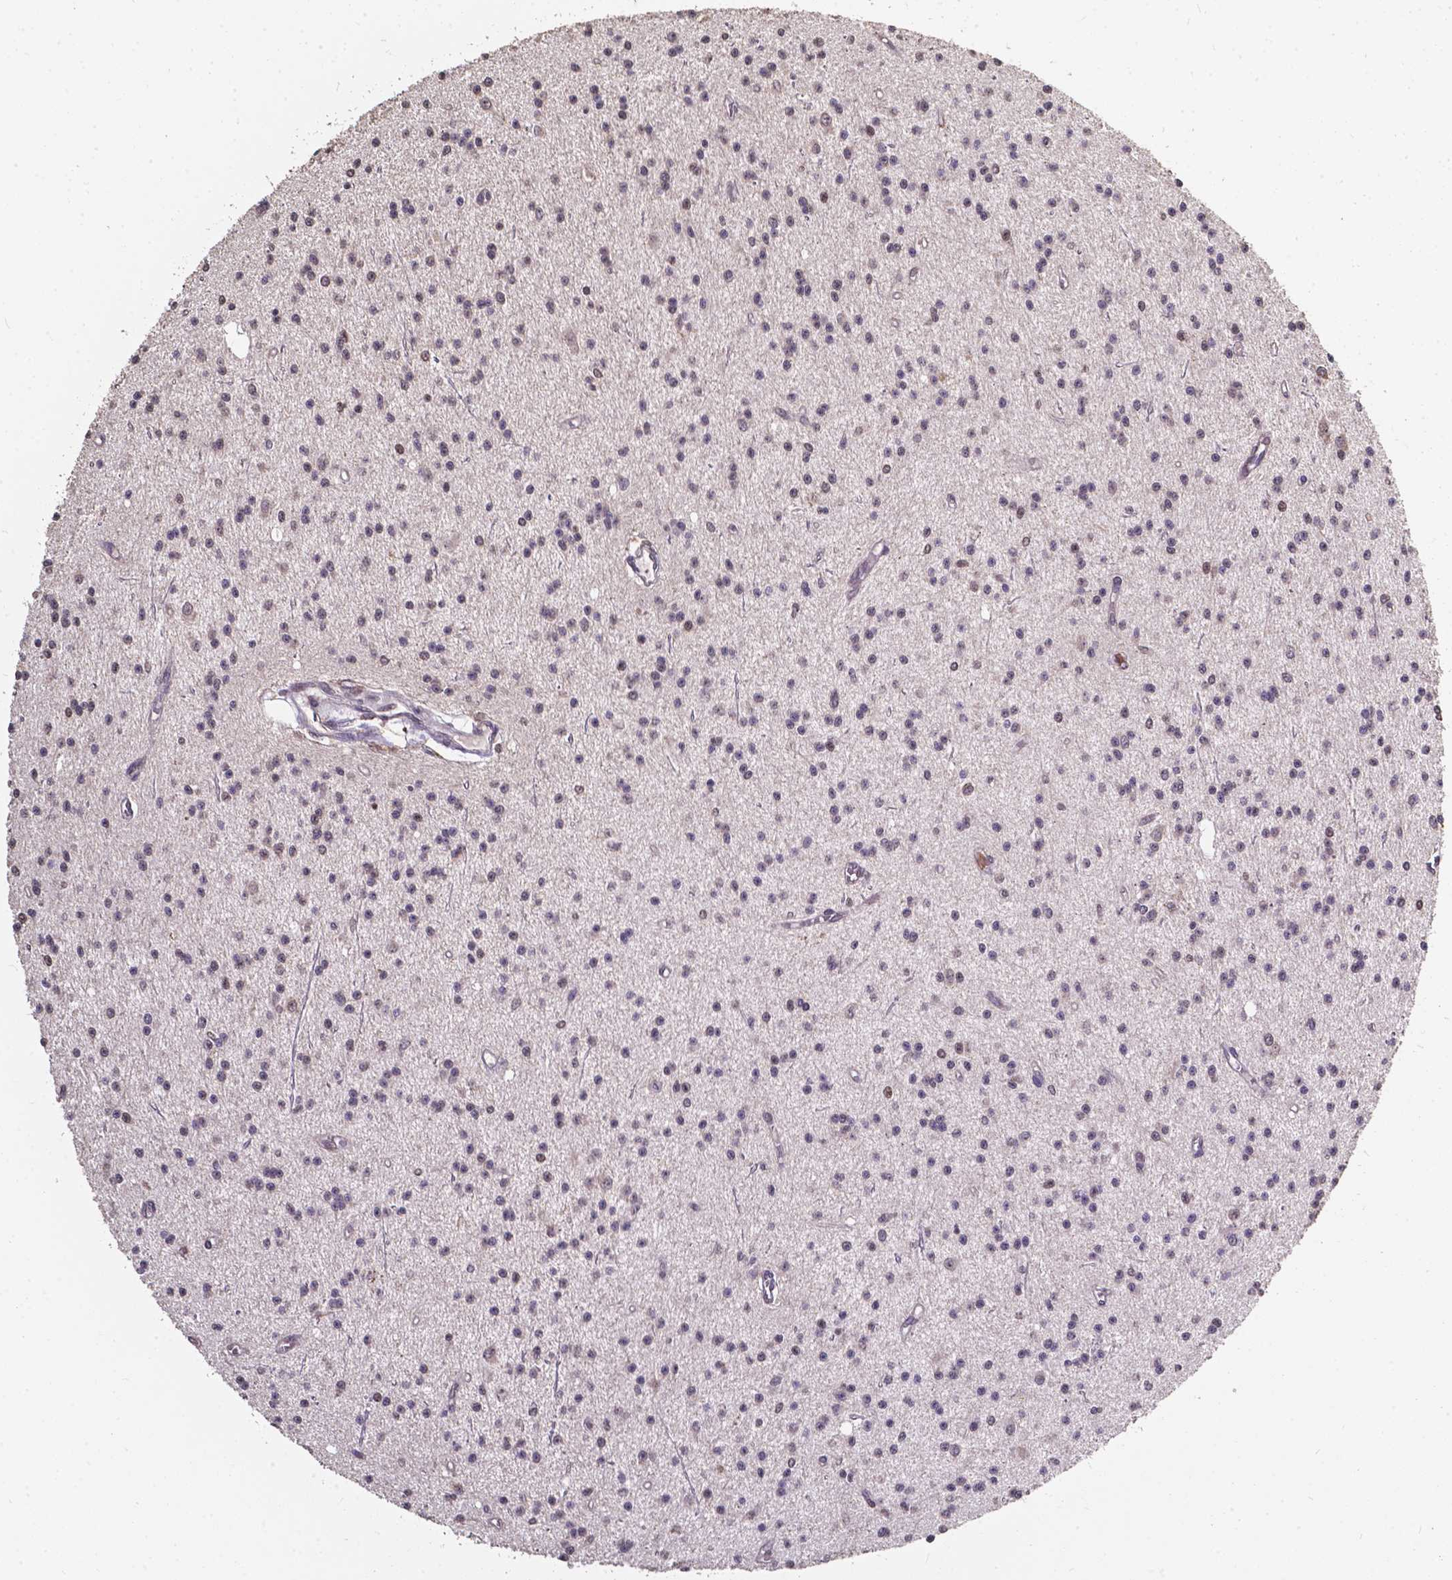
{"staining": {"intensity": "negative", "quantity": "none", "location": "none"}, "tissue": "glioma", "cell_type": "Tumor cells", "image_type": "cancer", "snomed": [{"axis": "morphology", "description": "Glioma, malignant, Low grade"}, {"axis": "topography", "description": "Brain"}], "caption": "Tumor cells are negative for brown protein staining in malignant glioma (low-grade).", "gene": "GLRA2", "patient": {"sex": "male", "age": 27}}